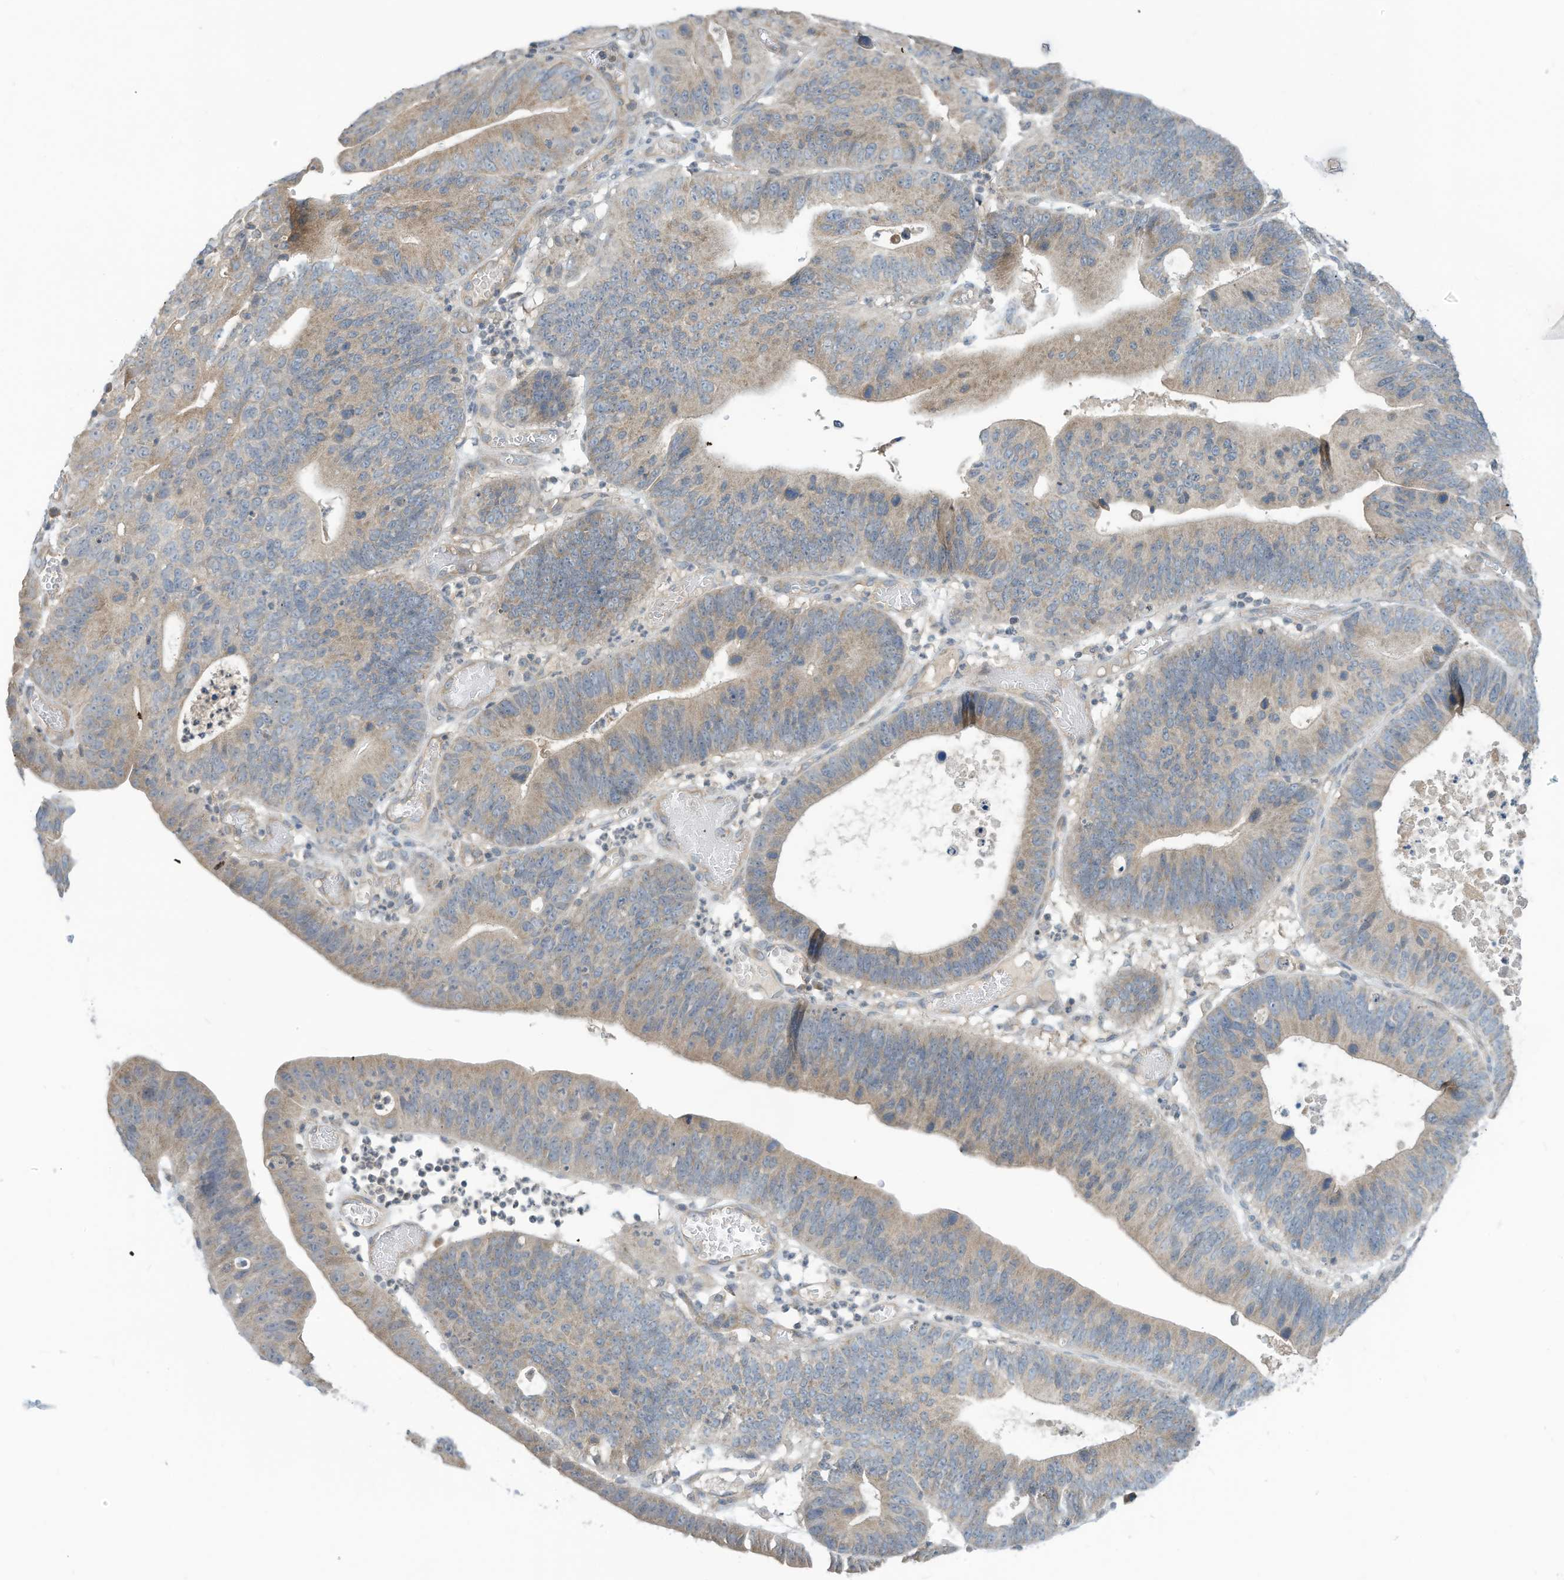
{"staining": {"intensity": "weak", "quantity": ">75%", "location": "cytoplasmic/membranous"}, "tissue": "stomach cancer", "cell_type": "Tumor cells", "image_type": "cancer", "snomed": [{"axis": "morphology", "description": "Adenocarcinoma, NOS"}, {"axis": "topography", "description": "Stomach"}], "caption": "Immunohistochemical staining of stomach adenocarcinoma demonstrates low levels of weak cytoplasmic/membranous positivity in about >75% of tumor cells. (IHC, brightfield microscopy, high magnification).", "gene": "SCGB1D2", "patient": {"sex": "male", "age": 59}}